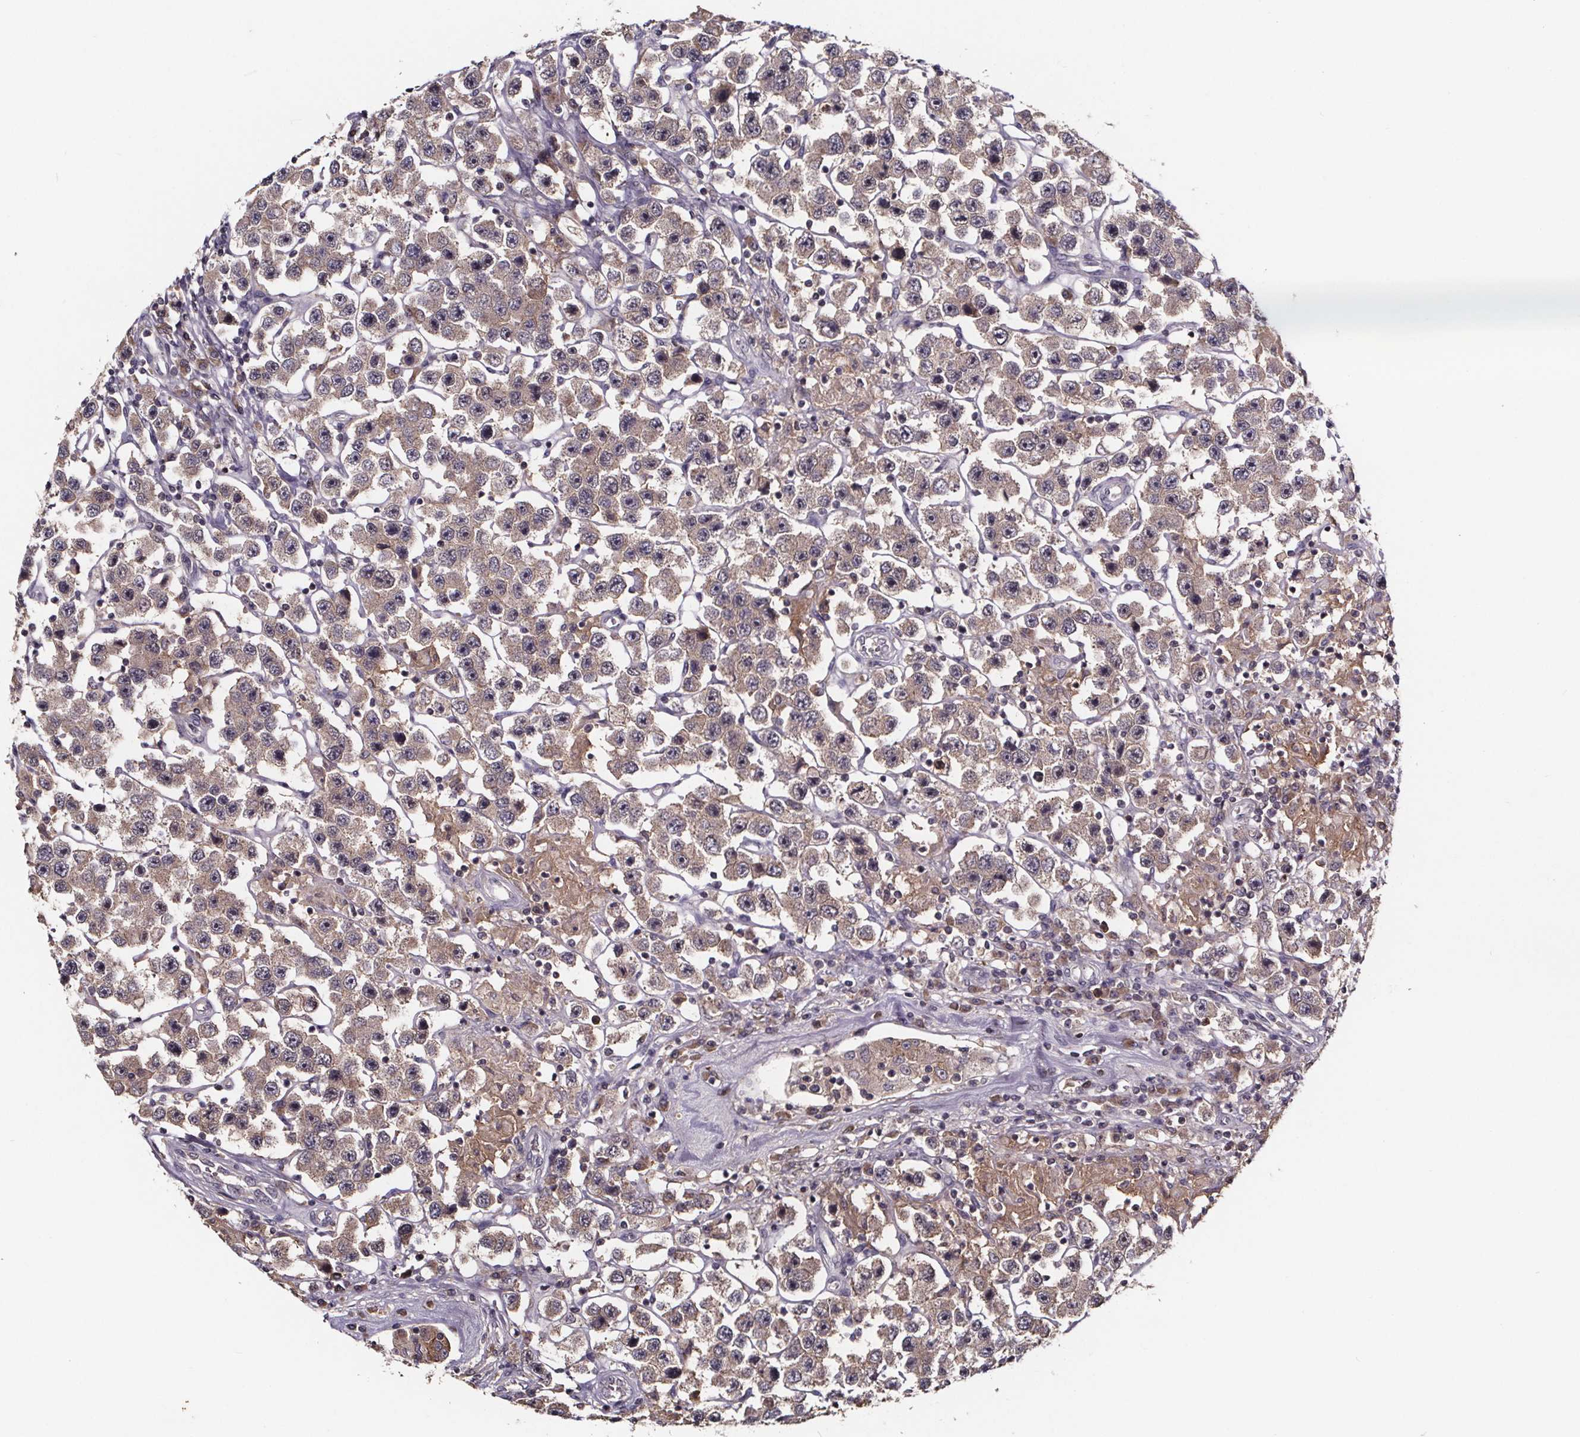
{"staining": {"intensity": "moderate", "quantity": "25%-75%", "location": "cytoplasmic/membranous"}, "tissue": "testis cancer", "cell_type": "Tumor cells", "image_type": "cancer", "snomed": [{"axis": "morphology", "description": "Seminoma, NOS"}, {"axis": "topography", "description": "Testis"}], "caption": "A brown stain shows moderate cytoplasmic/membranous positivity of a protein in human testis cancer tumor cells. The staining was performed using DAB to visualize the protein expression in brown, while the nuclei were stained in blue with hematoxylin (Magnification: 20x).", "gene": "SMIM1", "patient": {"sex": "male", "age": 45}}